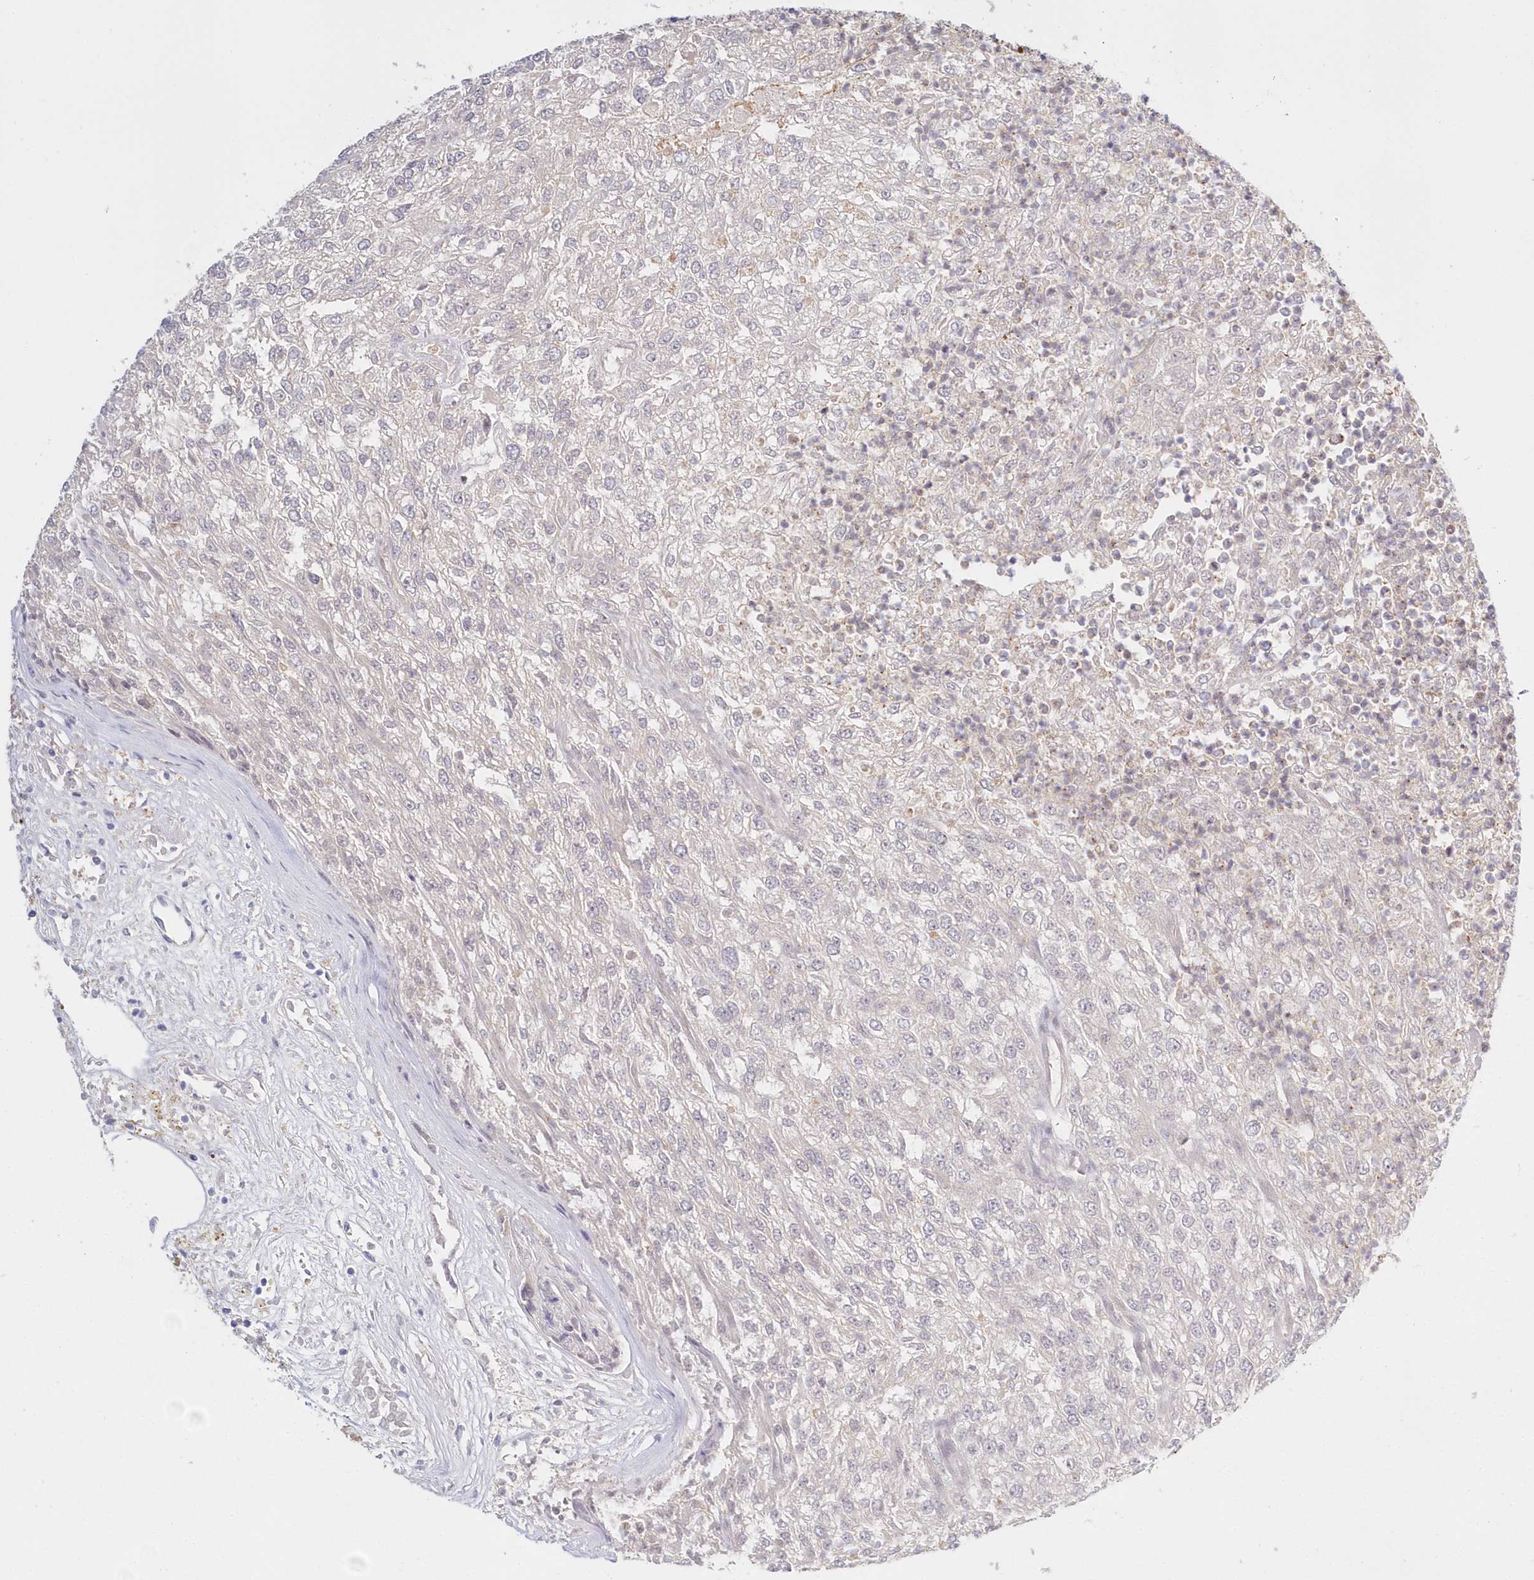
{"staining": {"intensity": "negative", "quantity": "none", "location": "none"}, "tissue": "renal cancer", "cell_type": "Tumor cells", "image_type": "cancer", "snomed": [{"axis": "morphology", "description": "Adenocarcinoma, NOS"}, {"axis": "topography", "description": "Kidney"}], "caption": "High power microscopy photomicrograph of an immunohistochemistry micrograph of renal adenocarcinoma, revealing no significant positivity in tumor cells. (IHC, brightfield microscopy, high magnification).", "gene": "KATNA1", "patient": {"sex": "female", "age": 54}}